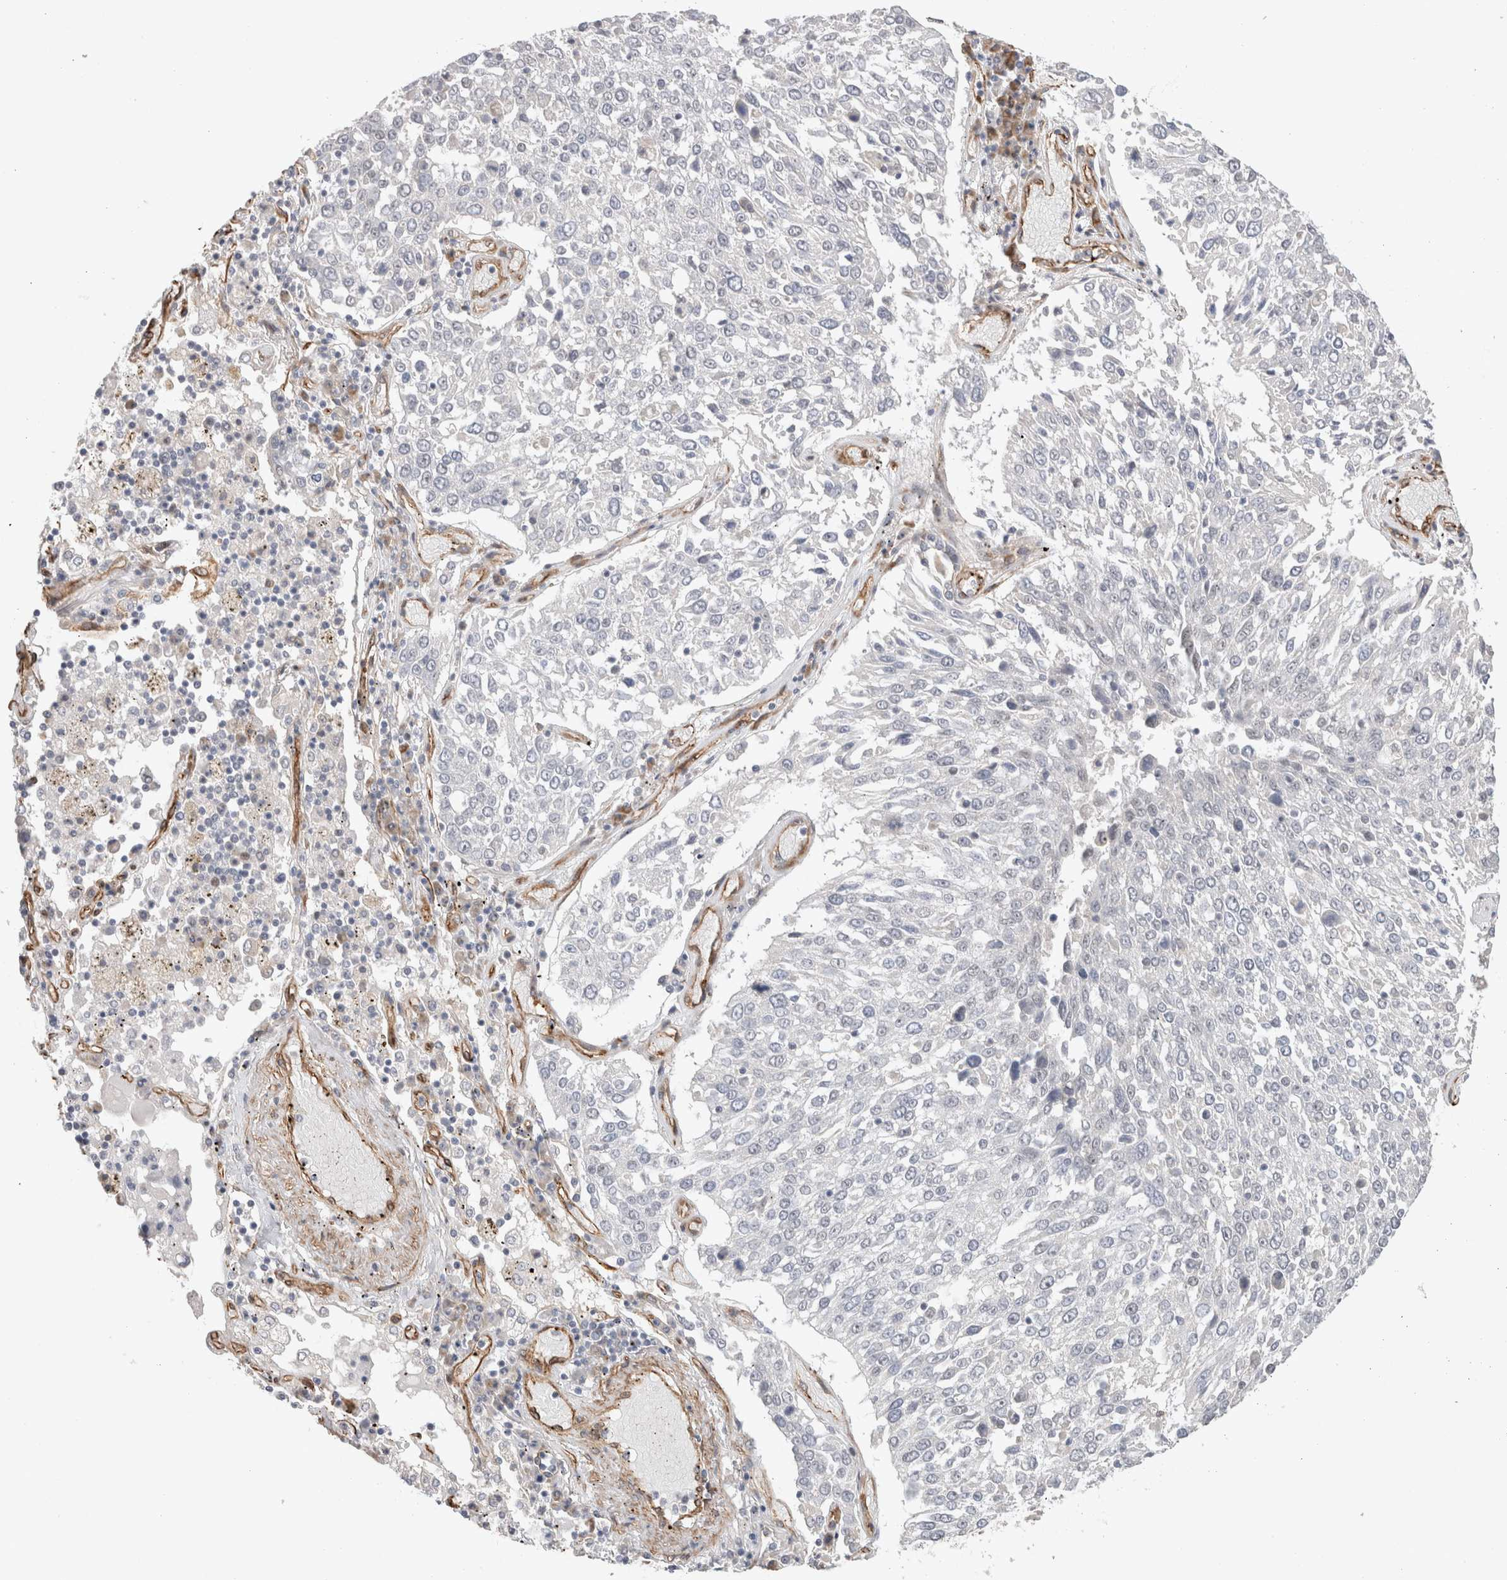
{"staining": {"intensity": "negative", "quantity": "none", "location": "none"}, "tissue": "lung cancer", "cell_type": "Tumor cells", "image_type": "cancer", "snomed": [{"axis": "morphology", "description": "Squamous cell carcinoma, NOS"}, {"axis": "topography", "description": "Lung"}], "caption": "The immunohistochemistry photomicrograph has no significant positivity in tumor cells of squamous cell carcinoma (lung) tissue.", "gene": "CAAP1", "patient": {"sex": "male", "age": 65}}